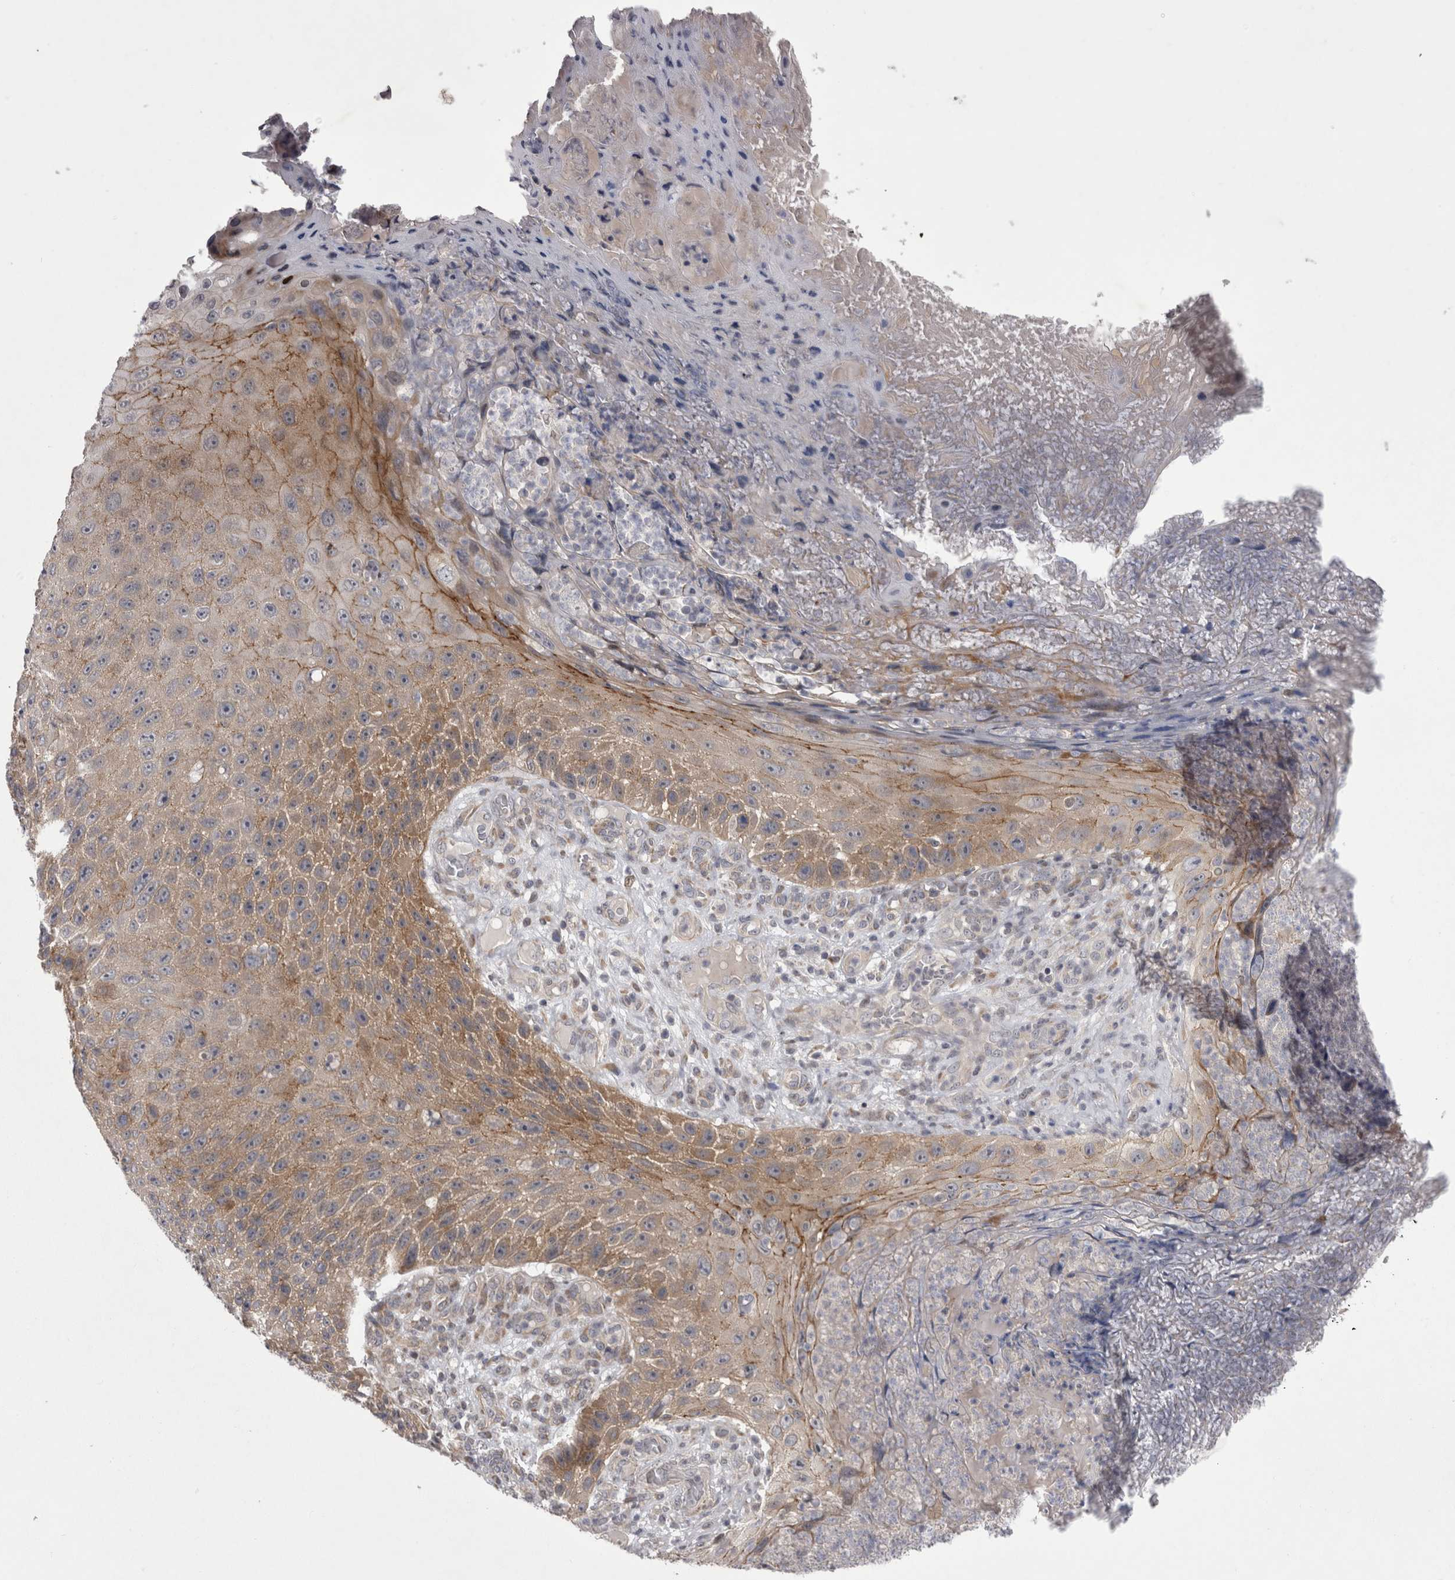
{"staining": {"intensity": "weak", "quantity": ">75%", "location": "cytoplasmic/membranous"}, "tissue": "skin cancer", "cell_type": "Tumor cells", "image_type": "cancer", "snomed": [{"axis": "morphology", "description": "Squamous cell carcinoma, NOS"}, {"axis": "topography", "description": "Skin"}], "caption": "Protein staining of skin cancer tissue exhibits weak cytoplasmic/membranous expression in approximately >75% of tumor cells. The staining was performed using DAB to visualize the protein expression in brown, while the nuclei were stained in blue with hematoxylin (Magnification: 20x).", "gene": "NENF", "patient": {"sex": "female", "age": 88}}